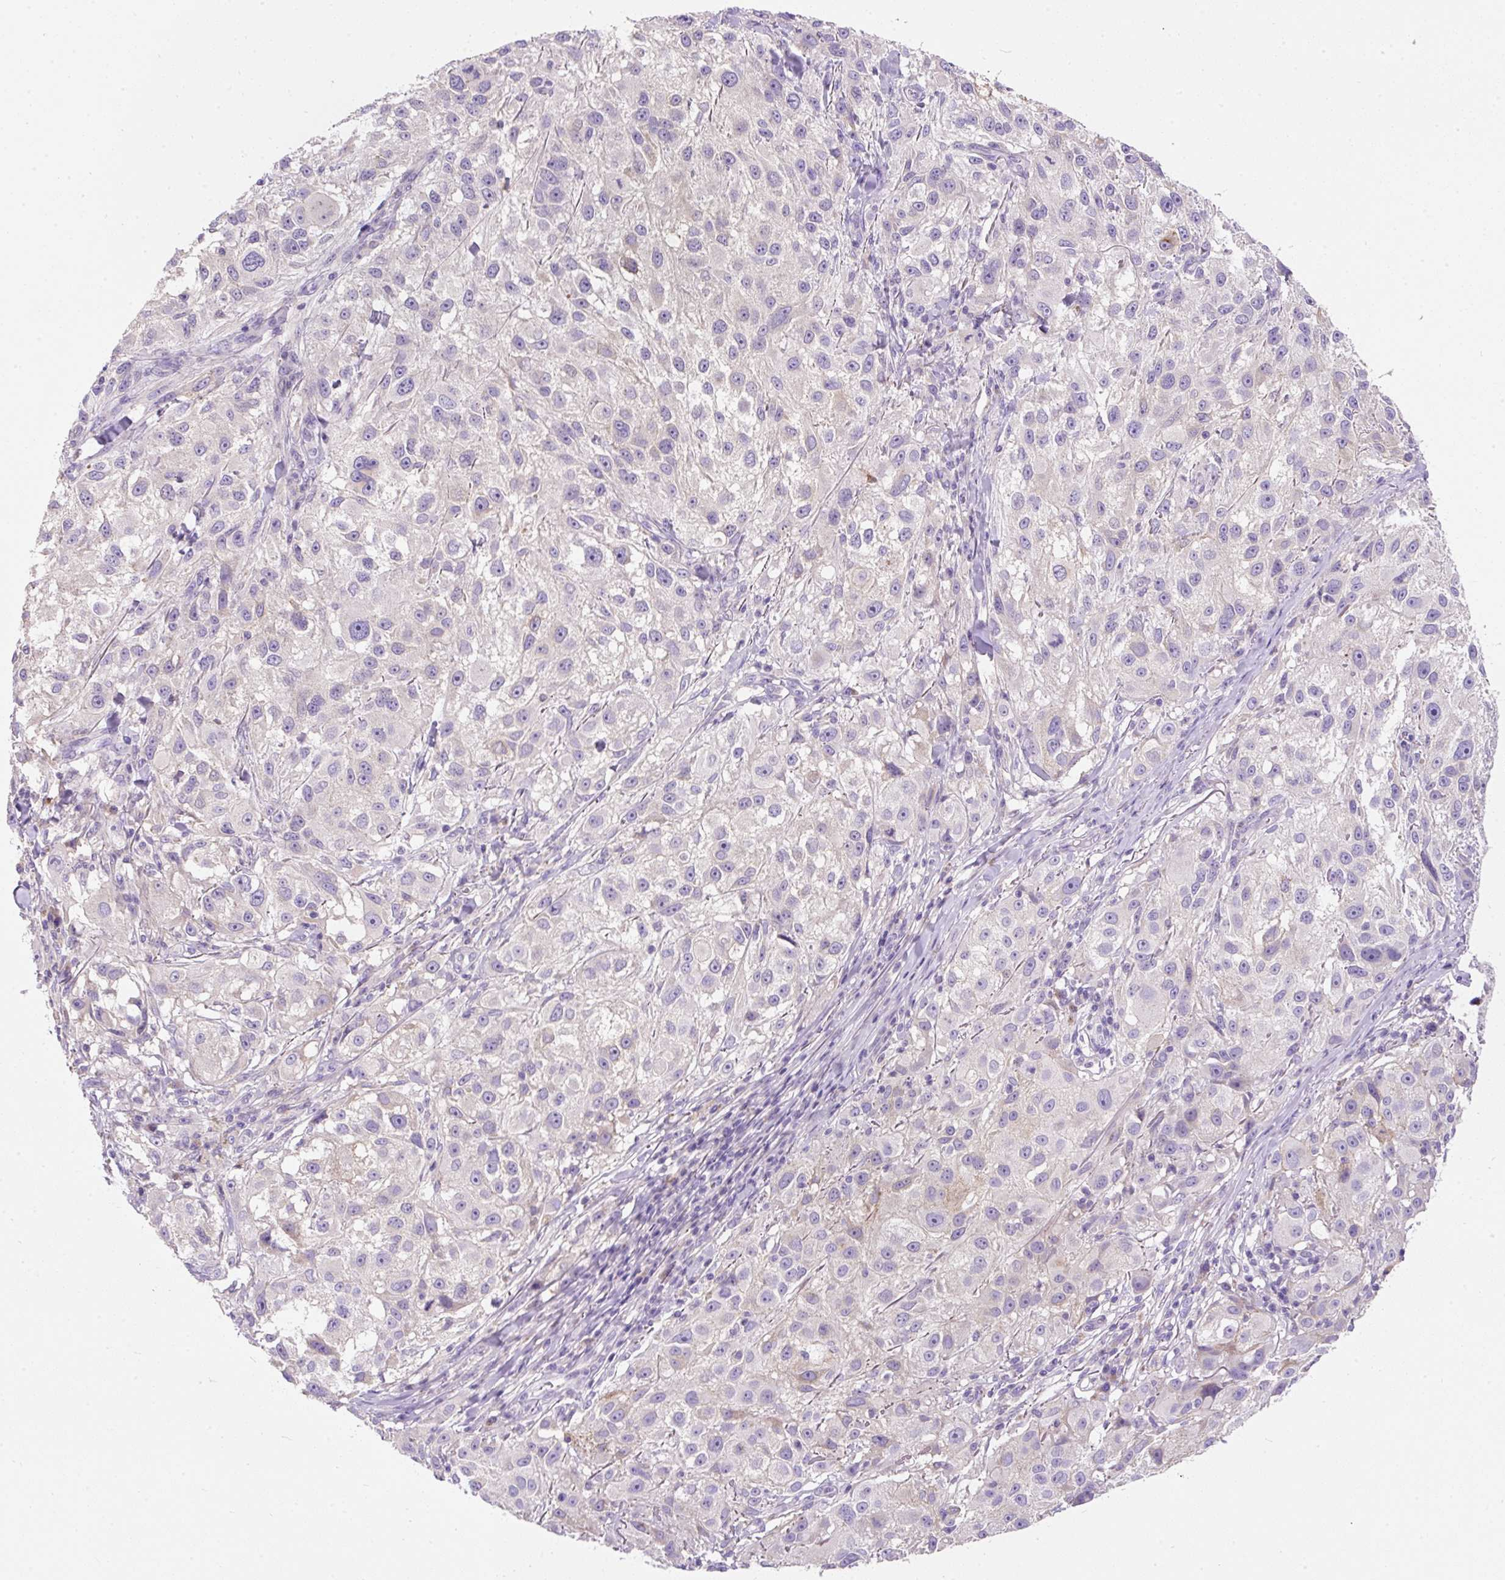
{"staining": {"intensity": "weak", "quantity": "<25%", "location": "cytoplasmic/membranous"}, "tissue": "melanoma", "cell_type": "Tumor cells", "image_type": "cancer", "snomed": [{"axis": "morphology", "description": "Necrosis, NOS"}, {"axis": "morphology", "description": "Malignant melanoma, NOS"}, {"axis": "topography", "description": "Skin"}], "caption": "Tumor cells are negative for brown protein staining in melanoma.", "gene": "SUSD5", "patient": {"sex": "female", "age": 87}}